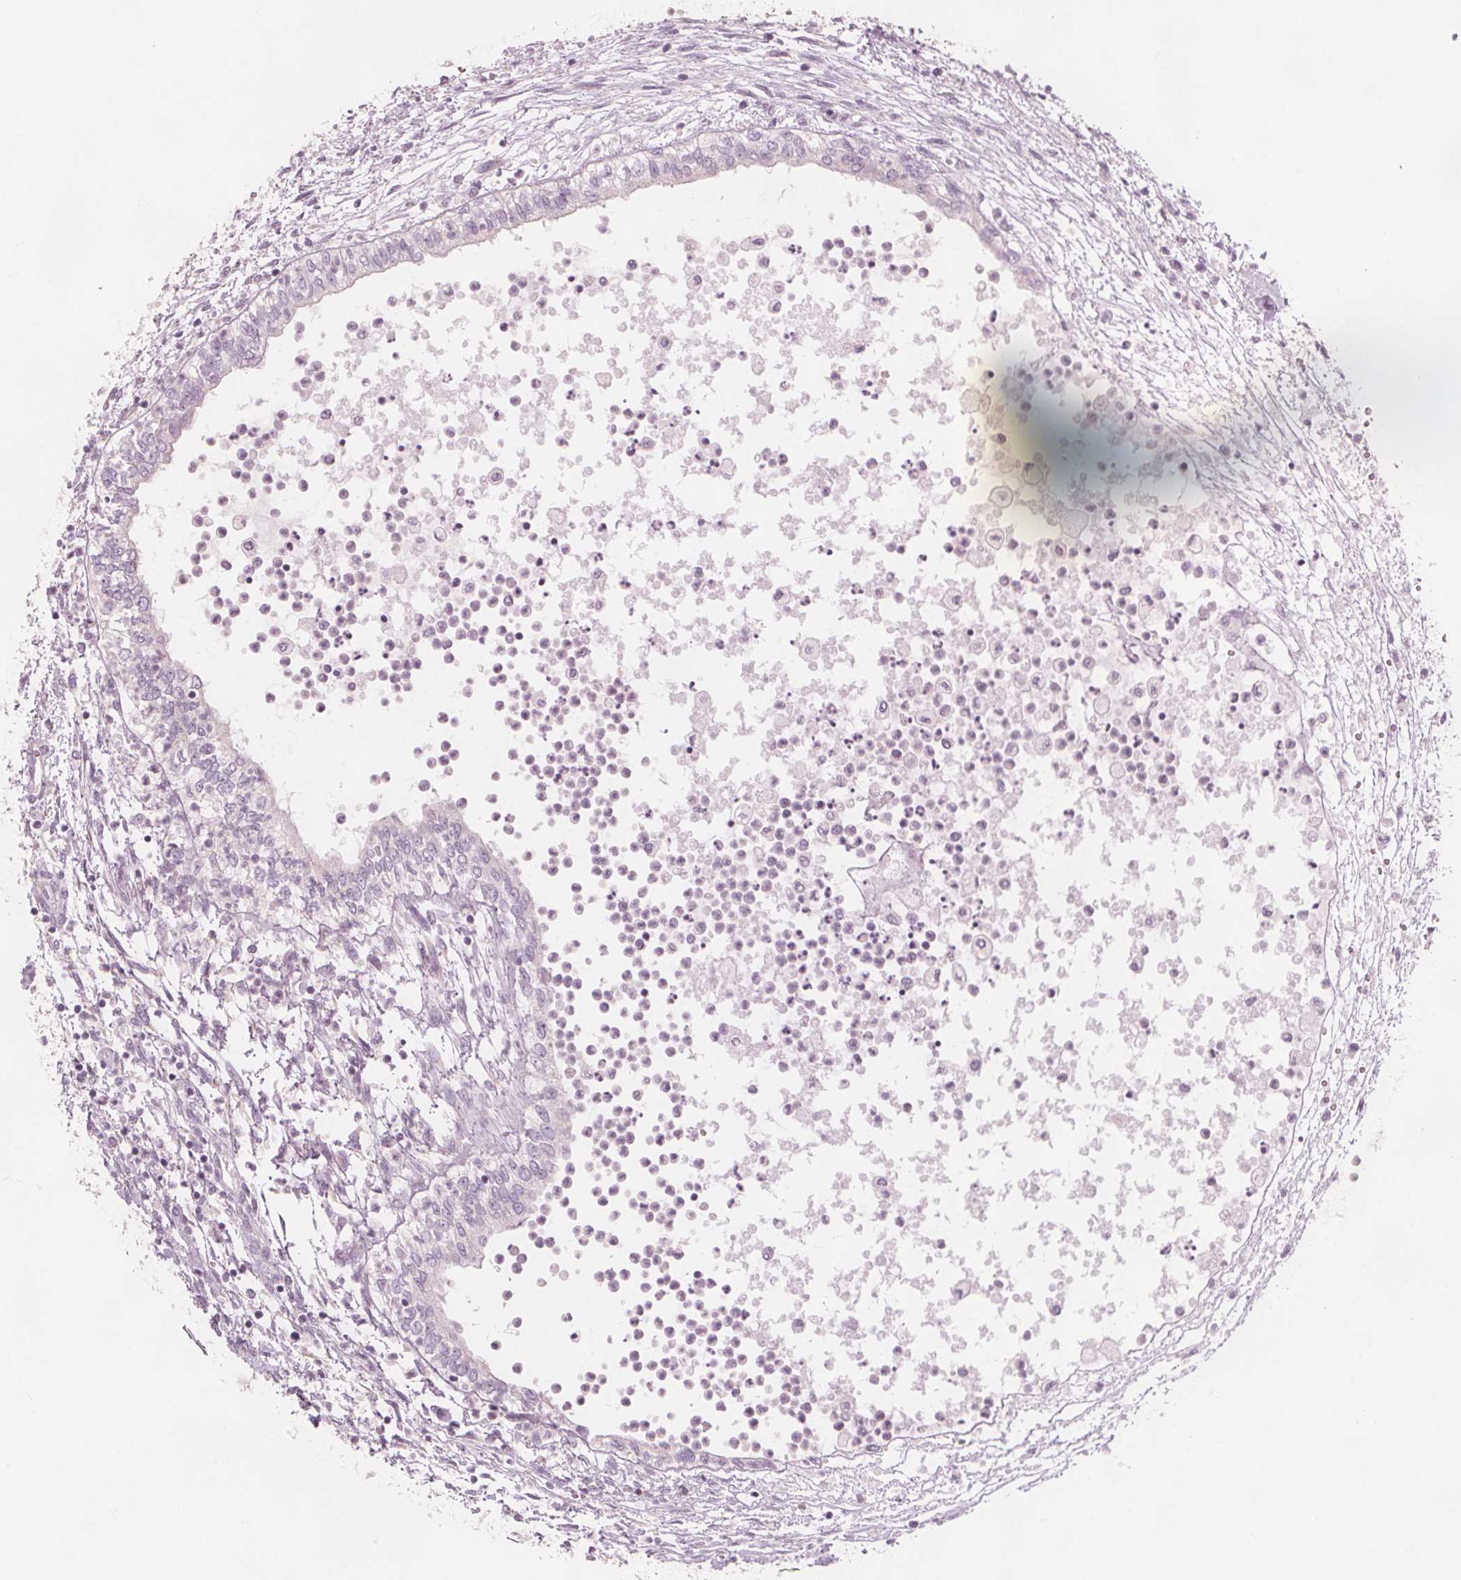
{"staining": {"intensity": "negative", "quantity": "none", "location": "none"}, "tissue": "testis cancer", "cell_type": "Tumor cells", "image_type": "cancer", "snomed": [{"axis": "morphology", "description": "Carcinoma, Embryonal, NOS"}, {"axis": "topography", "description": "Testis"}], "caption": "High power microscopy micrograph of an immunohistochemistry (IHC) photomicrograph of testis cancer, revealing no significant positivity in tumor cells.", "gene": "BRSK1", "patient": {"sex": "male", "age": 37}}